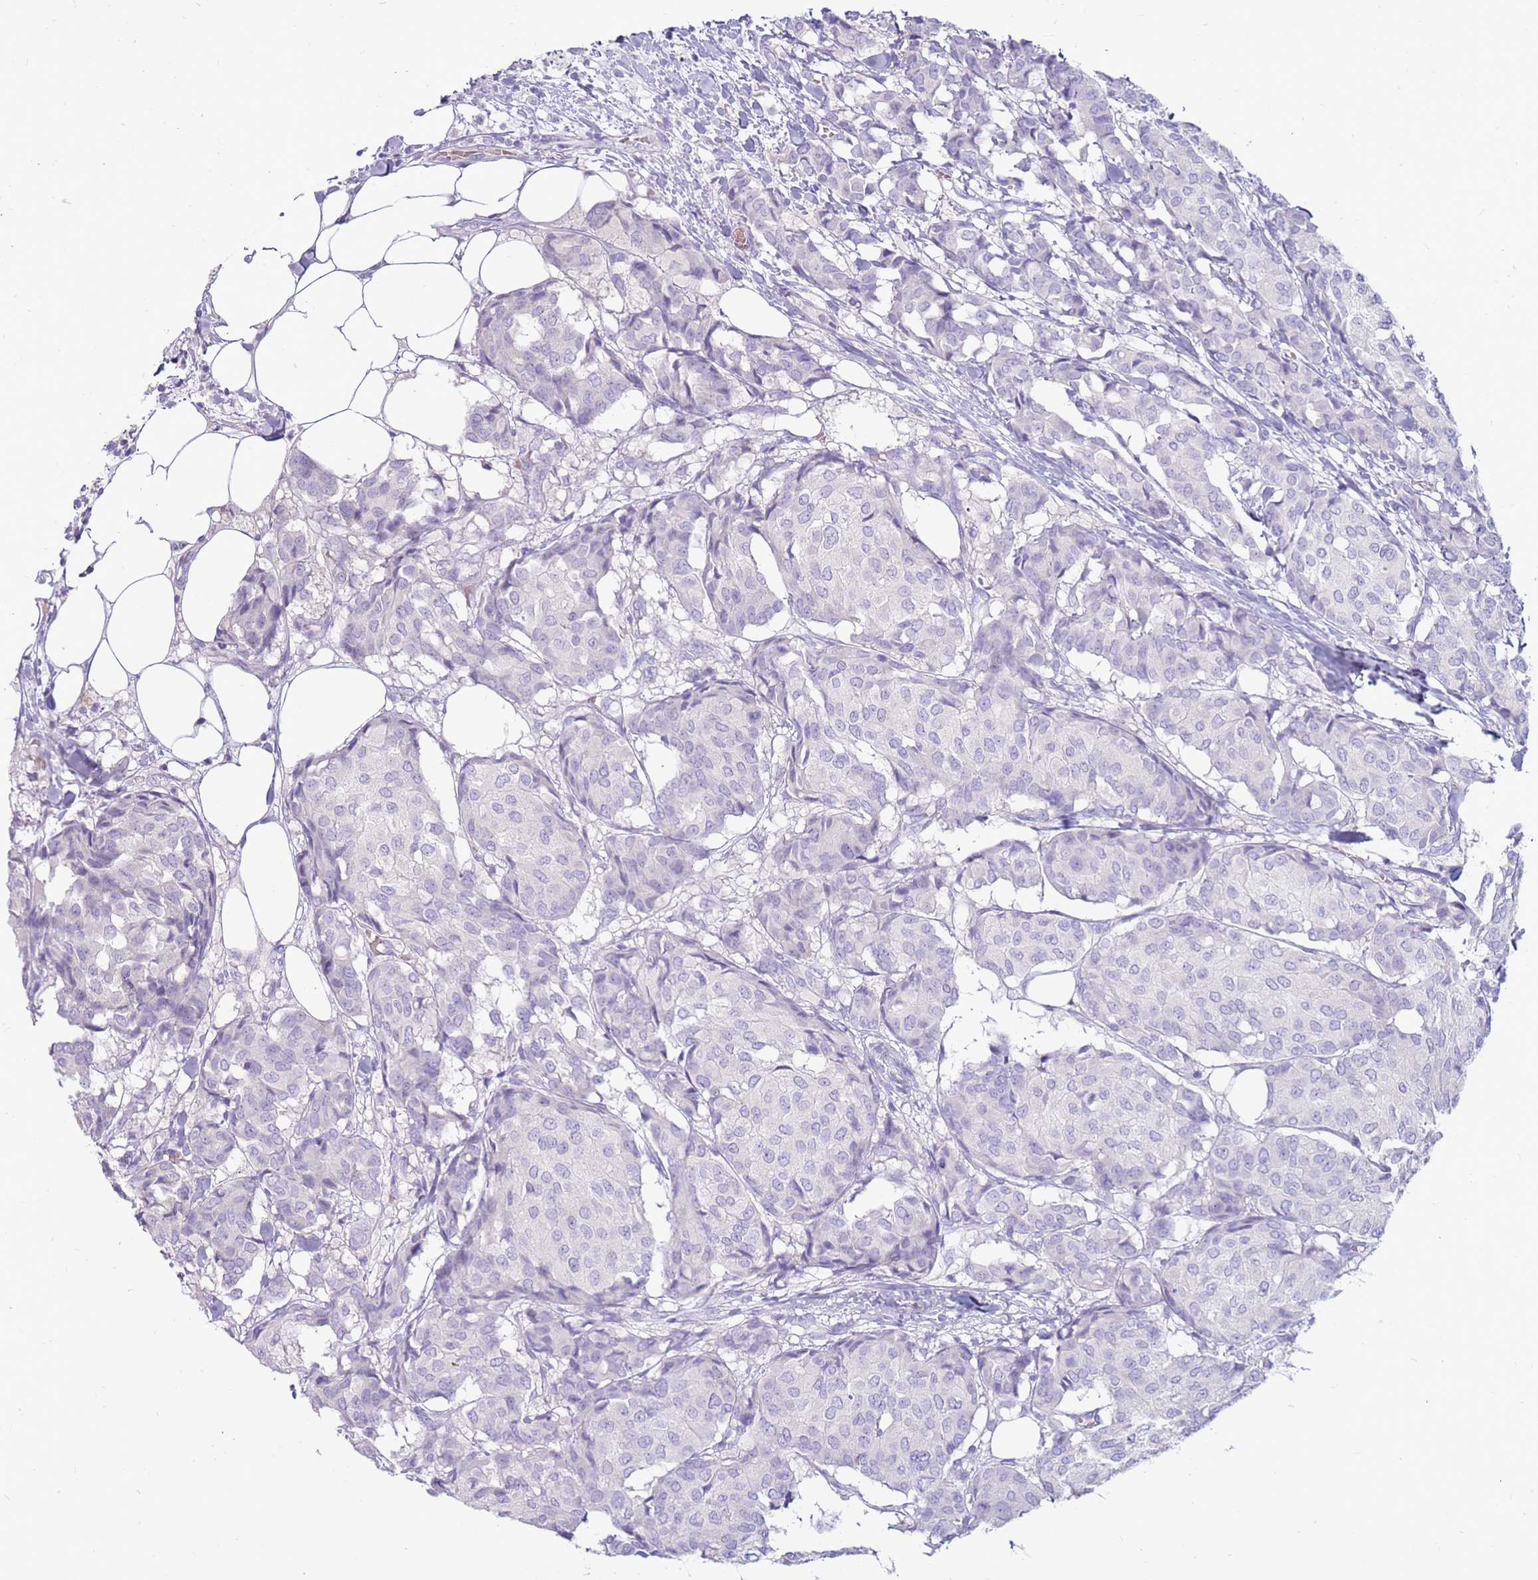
{"staining": {"intensity": "negative", "quantity": "none", "location": "none"}, "tissue": "breast cancer", "cell_type": "Tumor cells", "image_type": "cancer", "snomed": [{"axis": "morphology", "description": "Duct carcinoma"}, {"axis": "topography", "description": "Breast"}], "caption": "This is a image of immunohistochemistry staining of infiltrating ductal carcinoma (breast), which shows no positivity in tumor cells.", "gene": "EVPLL", "patient": {"sex": "female", "age": 75}}